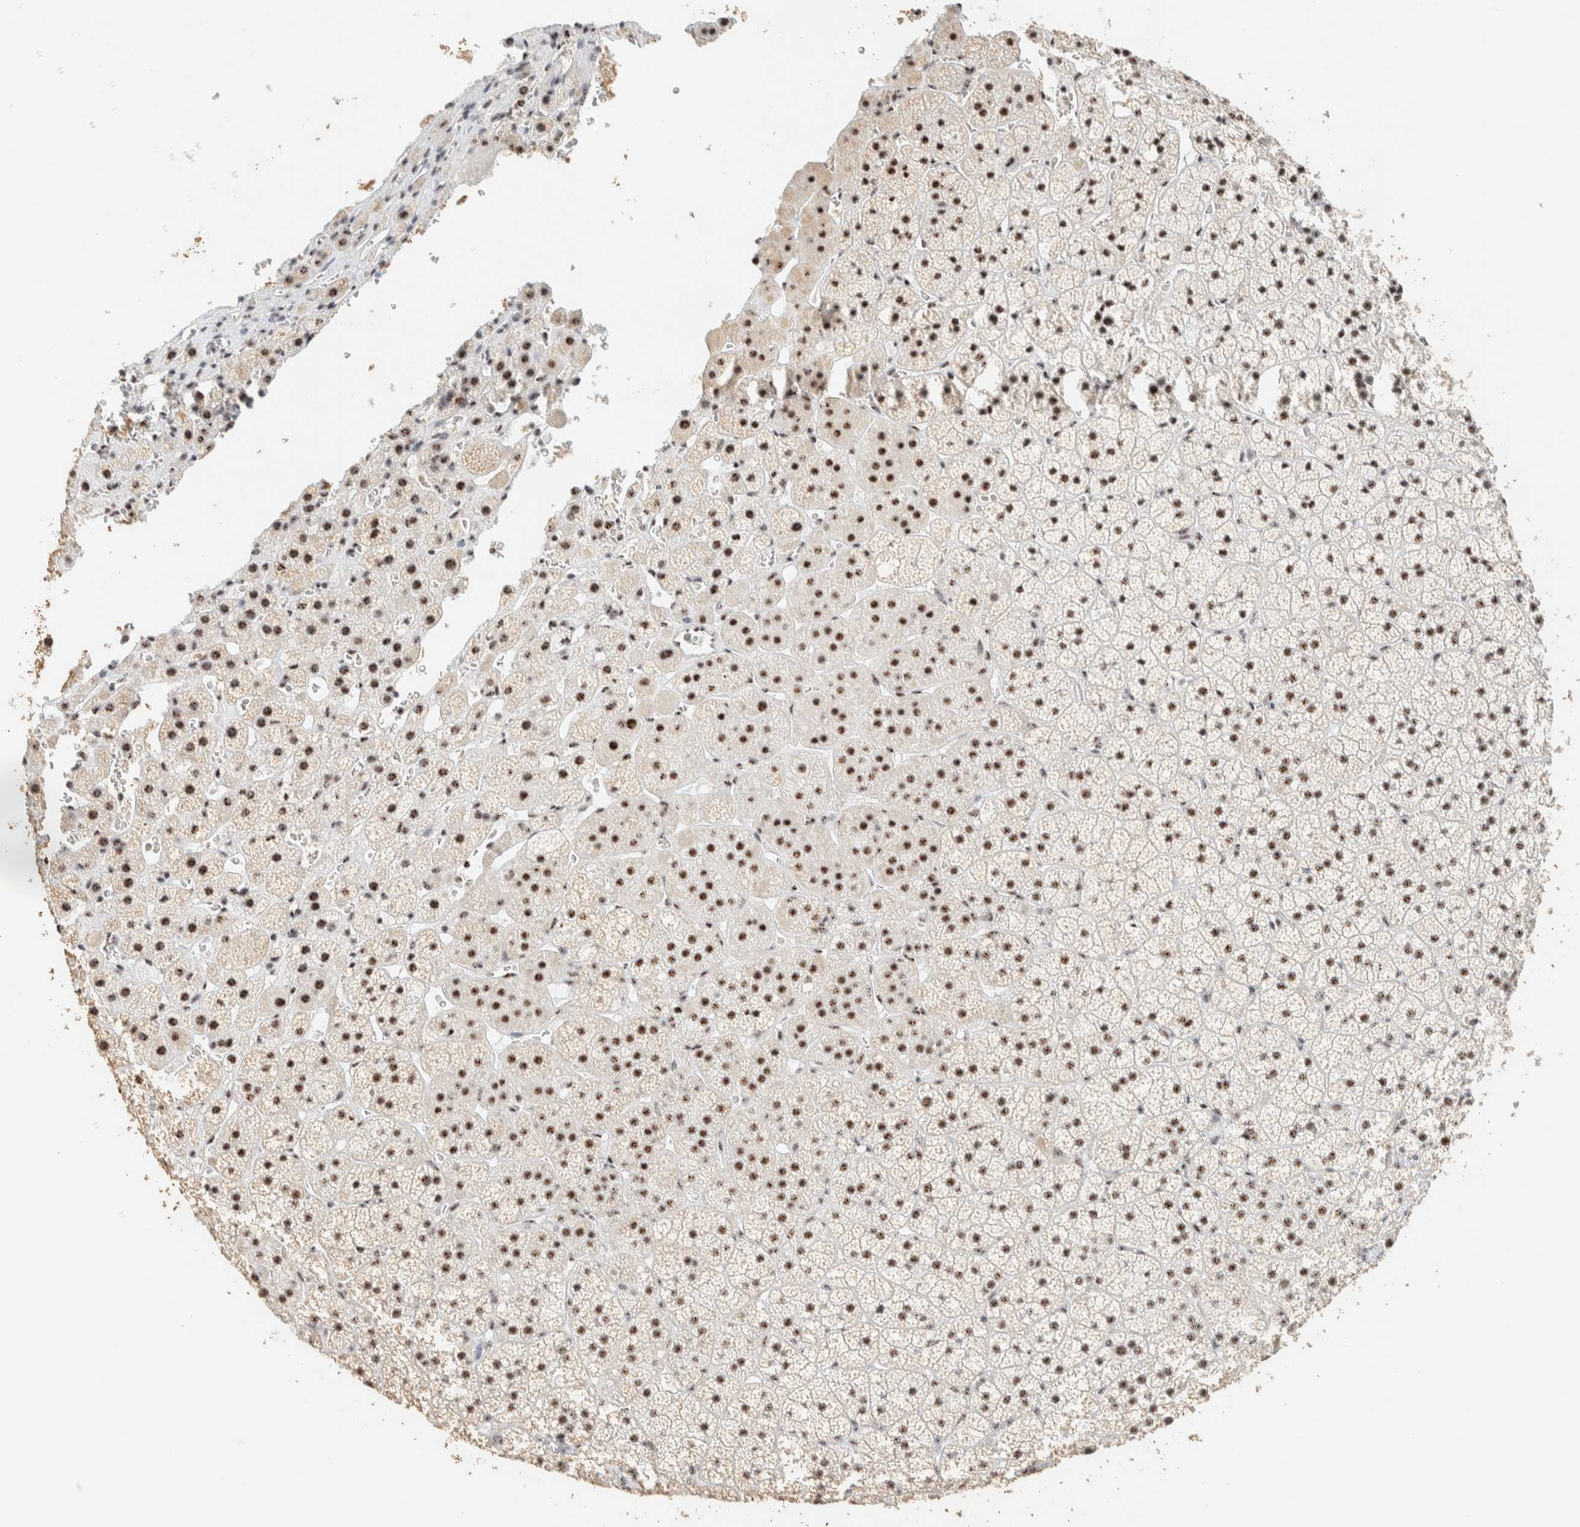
{"staining": {"intensity": "strong", "quantity": ">75%", "location": "nuclear"}, "tissue": "adrenal gland", "cell_type": "Glandular cells", "image_type": "normal", "snomed": [{"axis": "morphology", "description": "Normal tissue, NOS"}, {"axis": "topography", "description": "Adrenal gland"}], "caption": "The micrograph shows immunohistochemical staining of unremarkable adrenal gland. There is strong nuclear staining is seen in about >75% of glandular cells.", "gene": "SON", "patient": {"sex": "female", "age": 44}}